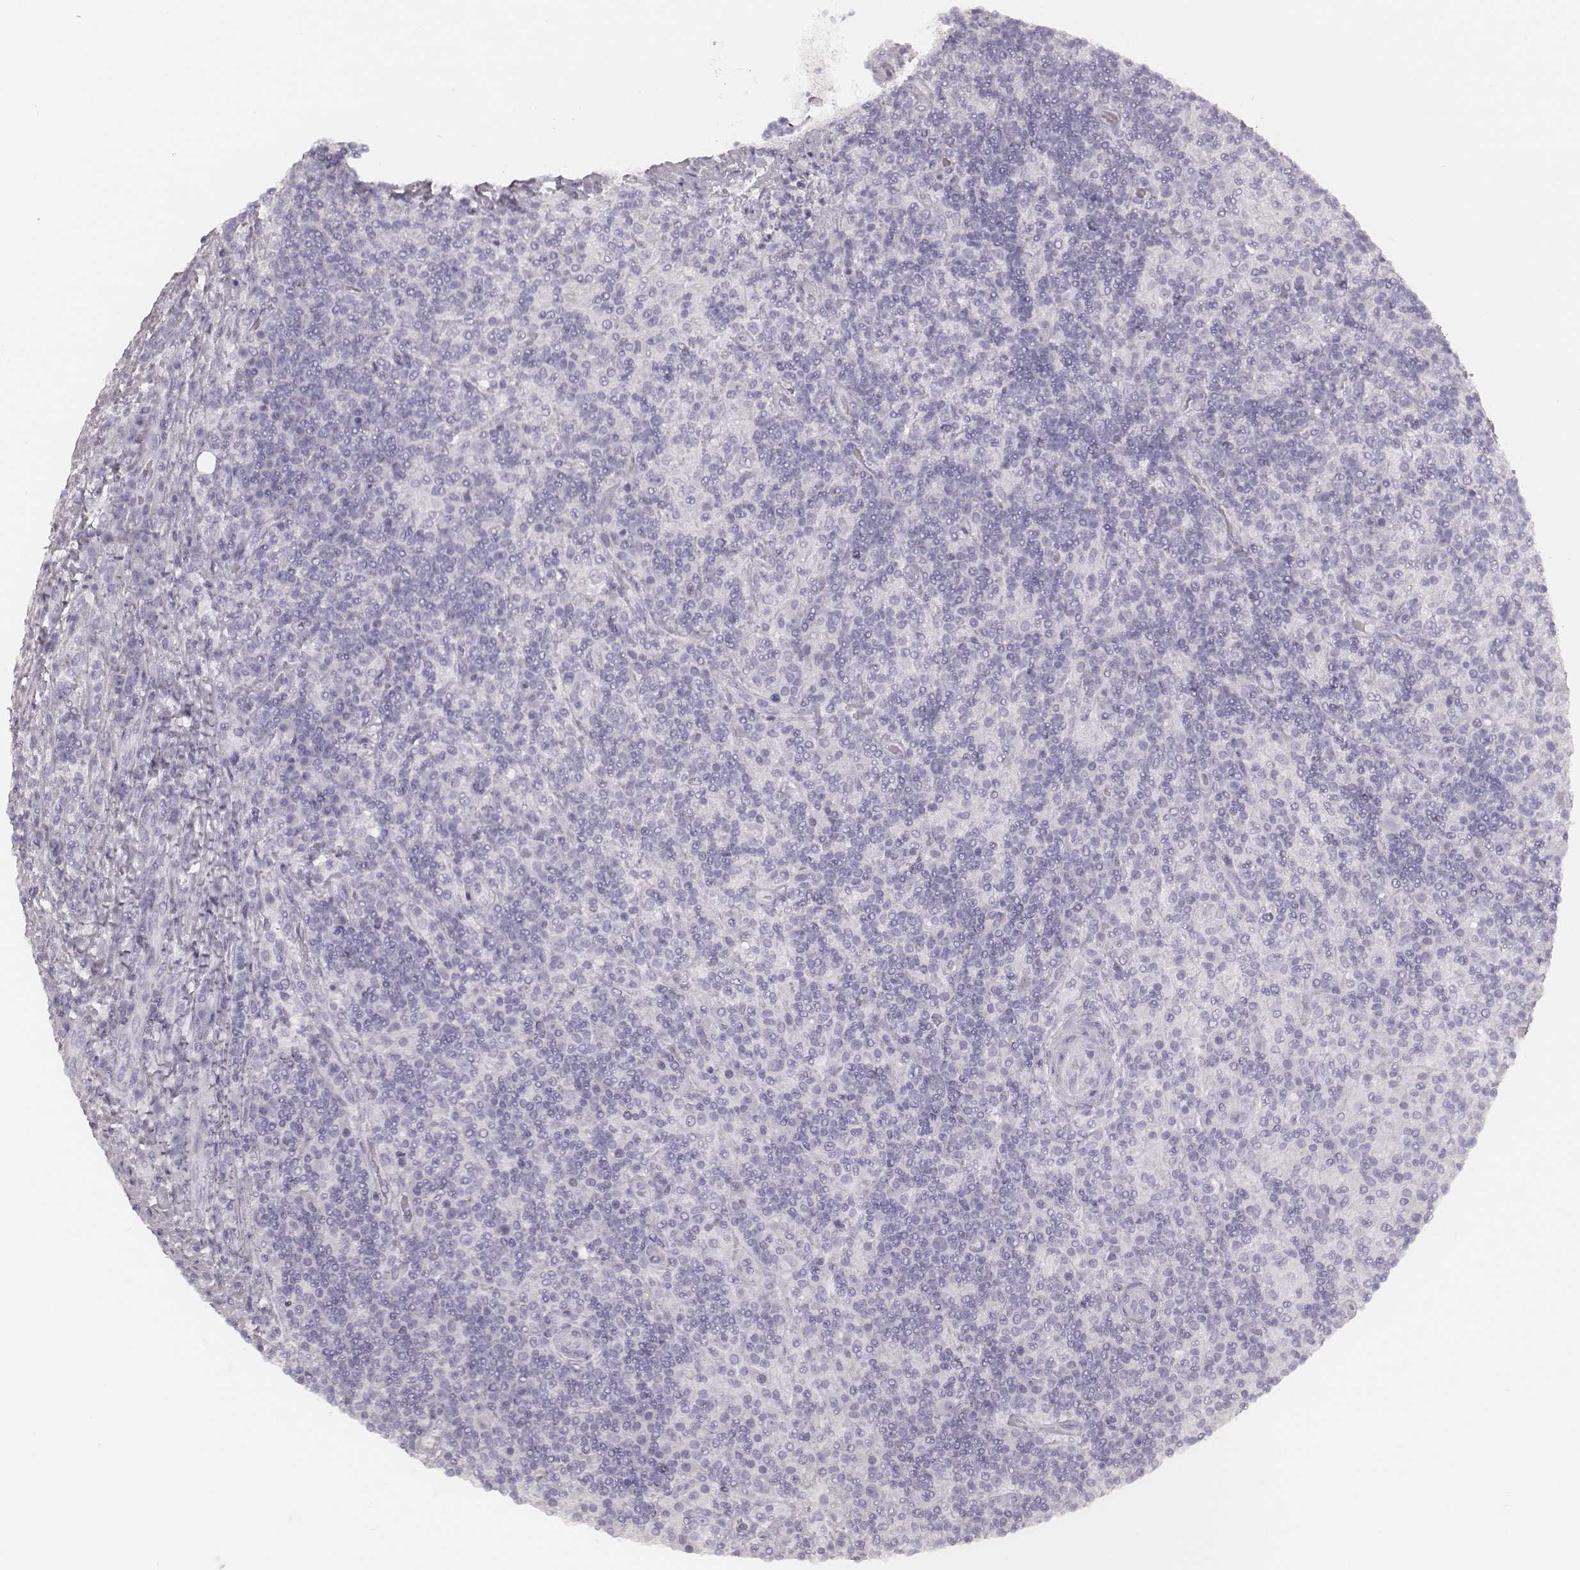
{"staining": {"intensity": "negative", "quantity": "none", "location": "none"}, "tissue": "lymphoma", "cell_type": "Tumor cells", "image_type": "cancer", "snomed": [{"axis": "morphology", "description": "Hodgkin's disease, NOS"}, {"axis": "topography", "description": "Lymph node"}], "caption": "High power microscopy histopathology image of an IHC image of lymphoma, revealing no significant staining in tumor cells.", "gene": "KRT34", "patient": {"sex": "male", "age": 70}}